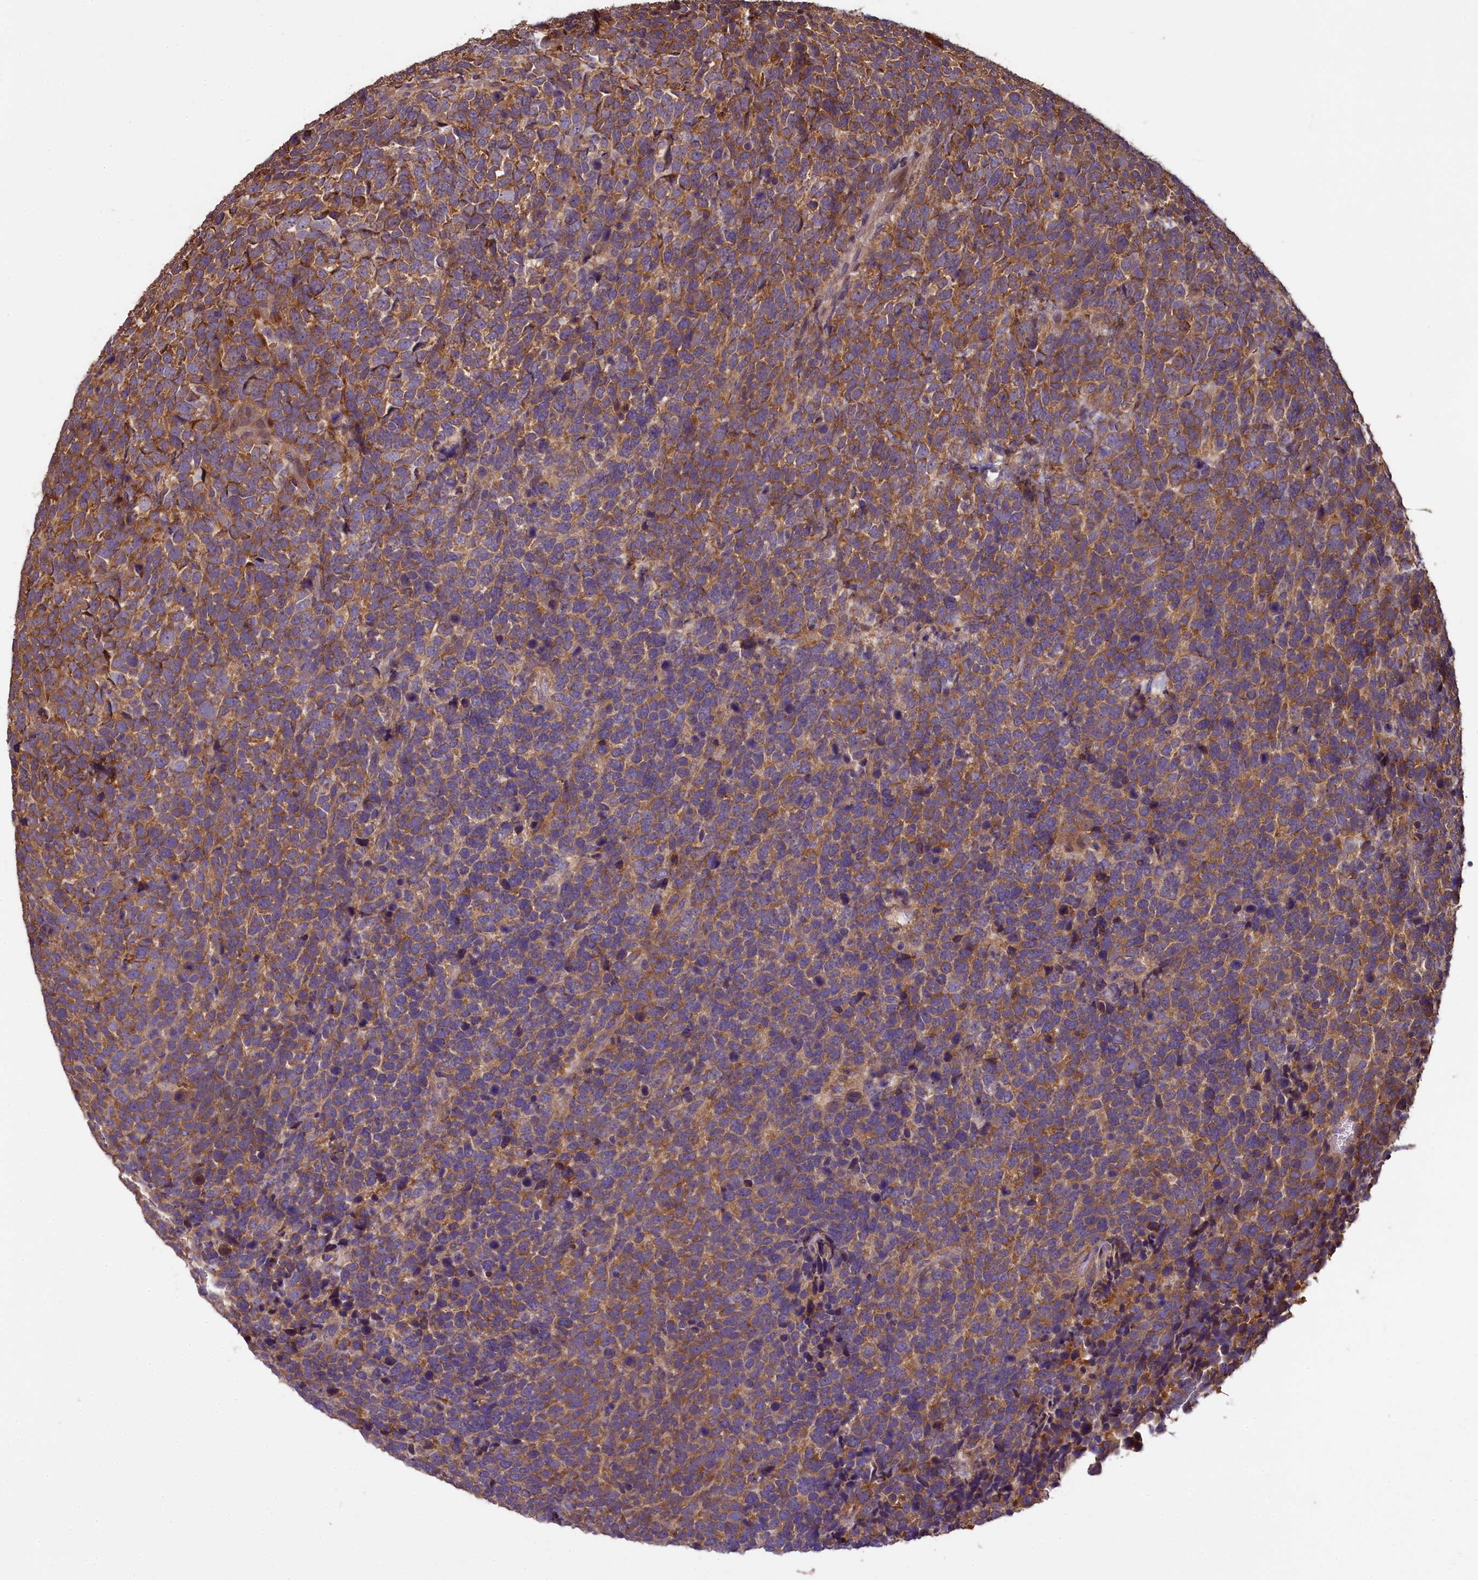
{"staining": {"intensity": "moderate", "quantity": ">75%", "location": "cytoplasmic/membranous"}, "tissue": "urothelial cancer", "cell_type": "Tumor cells", "image_type": "cancer", "snomed": [{"axis": "morphology", "description": "Urothelial carcinoma, High grade"}, {"axis": "topography", "description": "Urinary bladder"}], "caption": "An immunohistochemistry (IHC) histopathology image of neoplastic tissue is shown. Protein staining in brown labels moderate cytoplasmic/membranous positivity in urothelial cancer within tumor cells.", "gene": "NUDT6", "patient": {"sex": "female", "age": 82}}